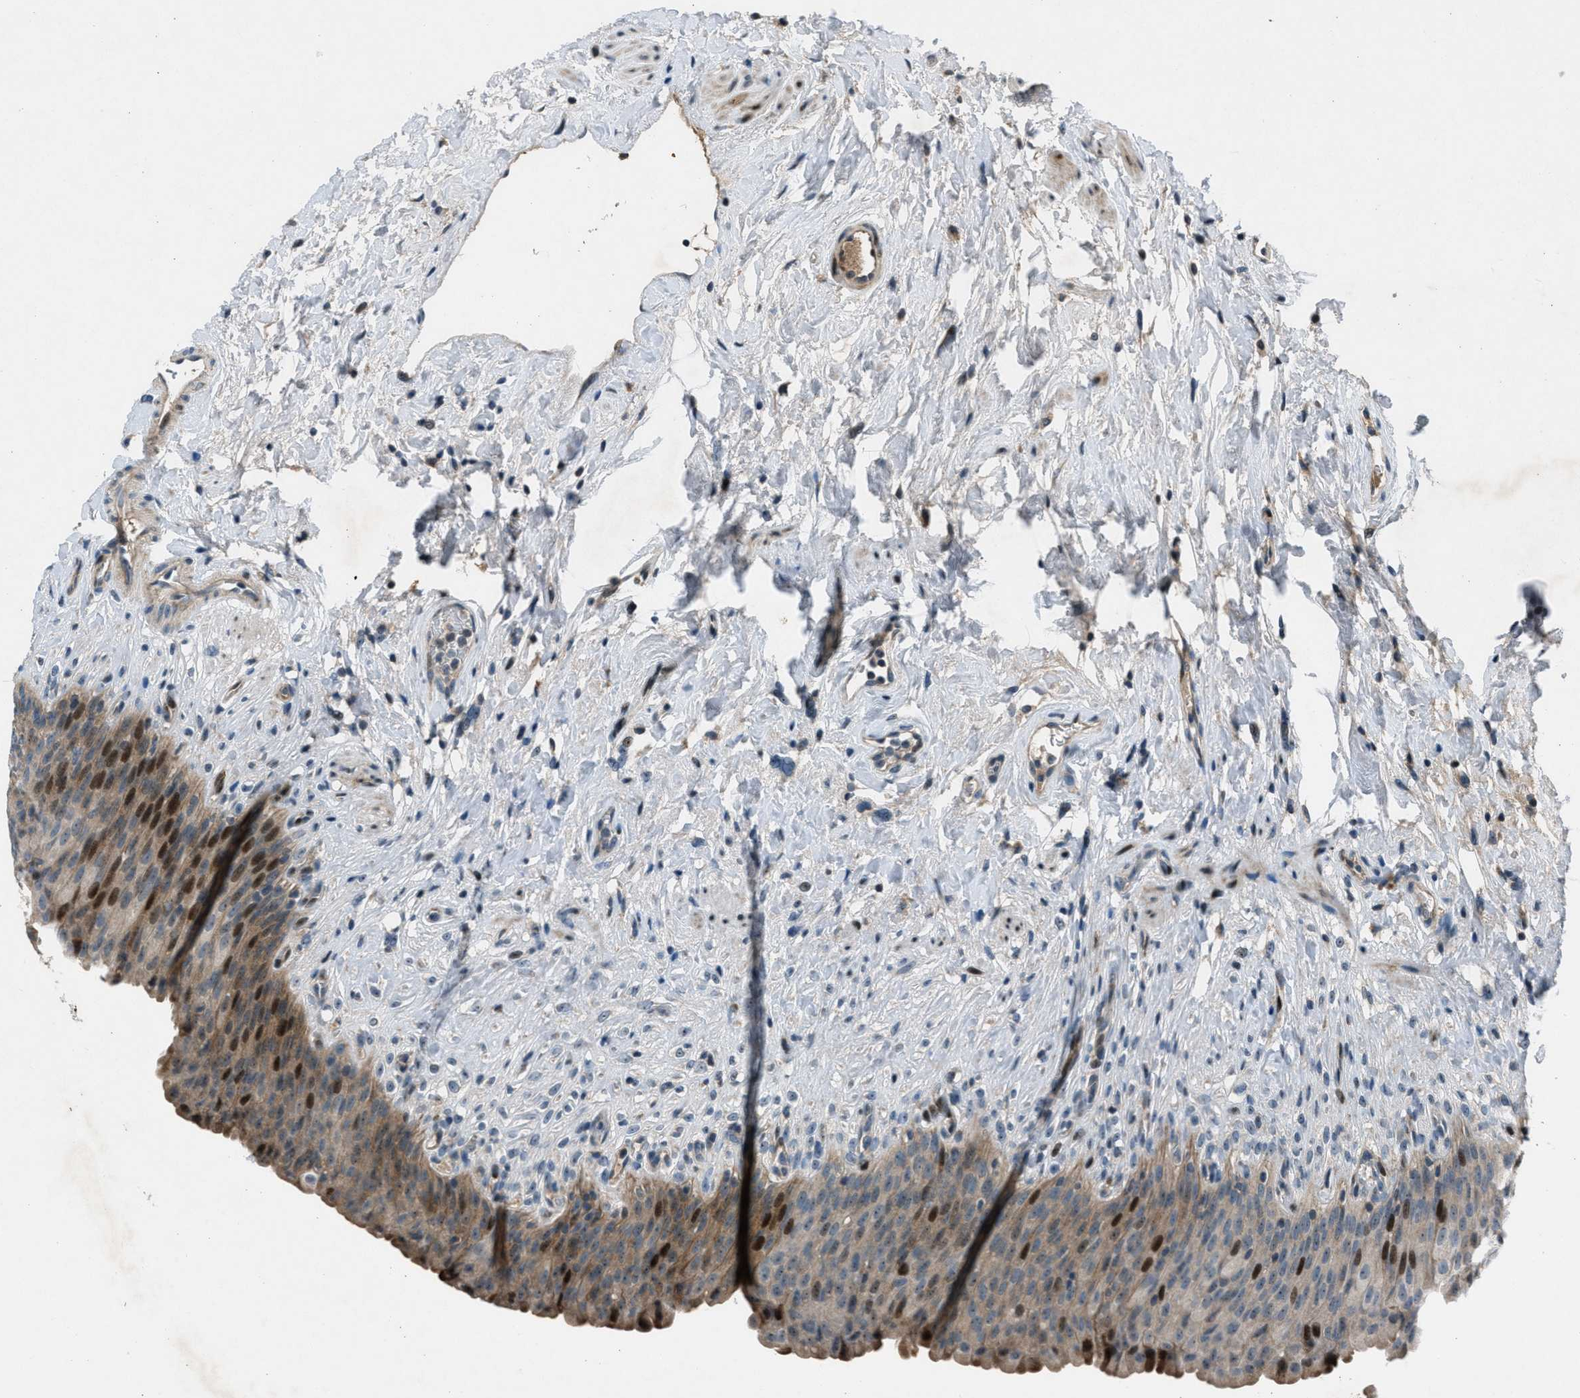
{"staining": {"intensity": "moderate", "quantity": ">75%", "location": "cytoplasmic/membranous,nuclear"}, "tissue": "urinary bladder", "cell_type": "Urothelial cells", "image_type": "normal", "snomed": [{"axis": "morphology", "description": "Normal tissue, NOS"}, {"axis": "topography", "description": "Urinary bladder"}], "caption": "Urothelial cells display medium levels of moderate cytoplasmic/membranous,nuclear staining in about >75% of cells in unremarkable human urinary bladder.", "gene": "CLEC2D", "patient": {"sex": "female", "age": 79}}